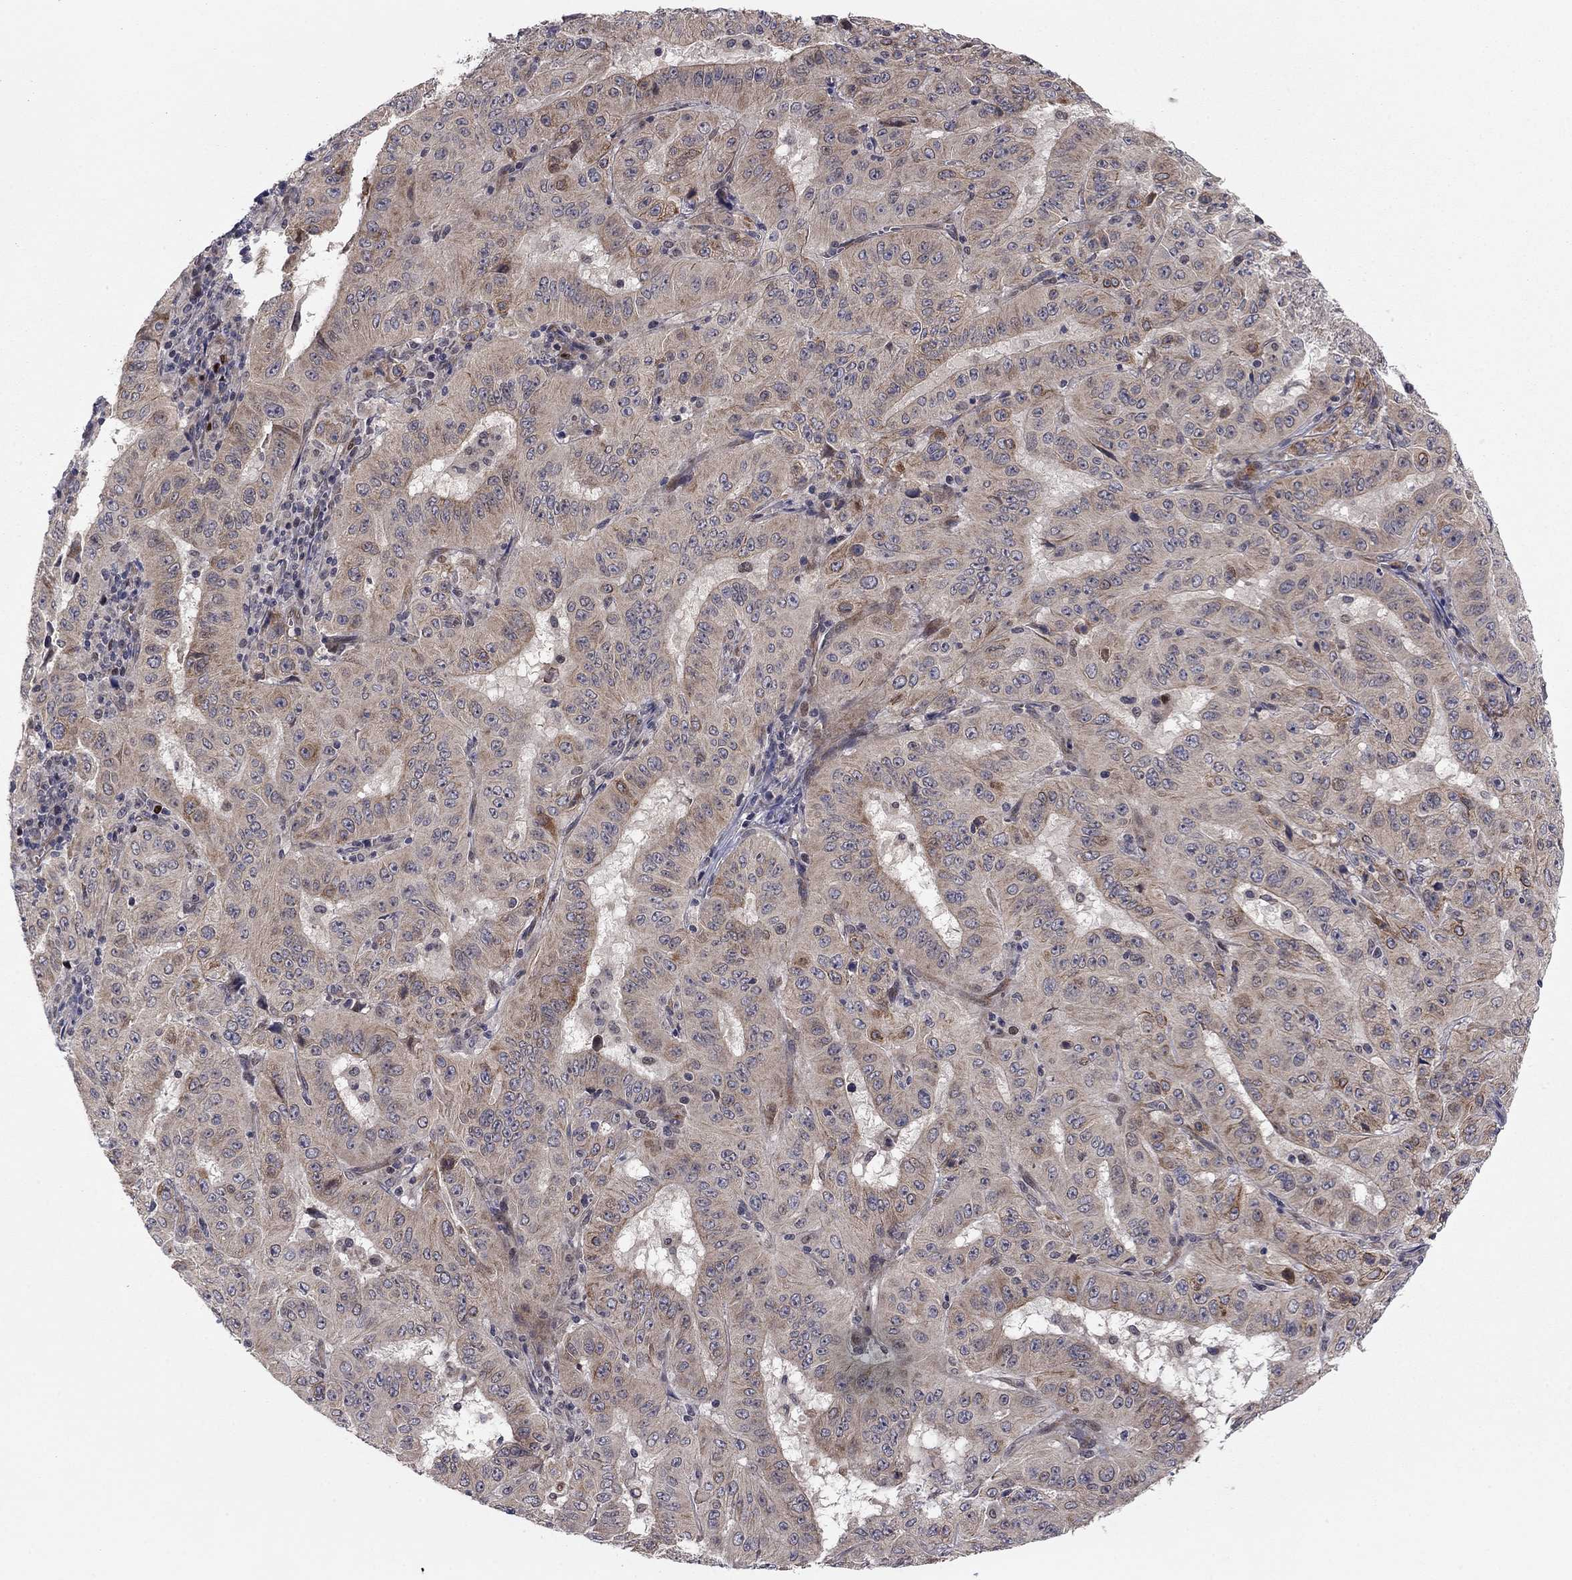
{"staining": {"intensity": "moderate", "quantity": "<25%", "location": "cytoplasmic/membranous"}, "tissue": "pancreatic cancer", "cell_type": "Tumor cells", "image_type": "cancer", "snomed": [{"axis": "morphology", "description": "Adenocarcinoma, NOS"}, {"axis": "topography", "description": "Pancreas"}], "caption": "Immunohistochemistry photomicrograph of neoplastic tissue: human pancreatic cancer (adenocarcinoma) stained using immunohistochemistry exhibits low levels of moderate protein expression localized specifically in the cytoplasmic/membranous of tumor cells, appearing as a cytoplasmic/membranous brown color.", "gene": "BCL11A", "patient": {"sex": "male", "age": 63}}